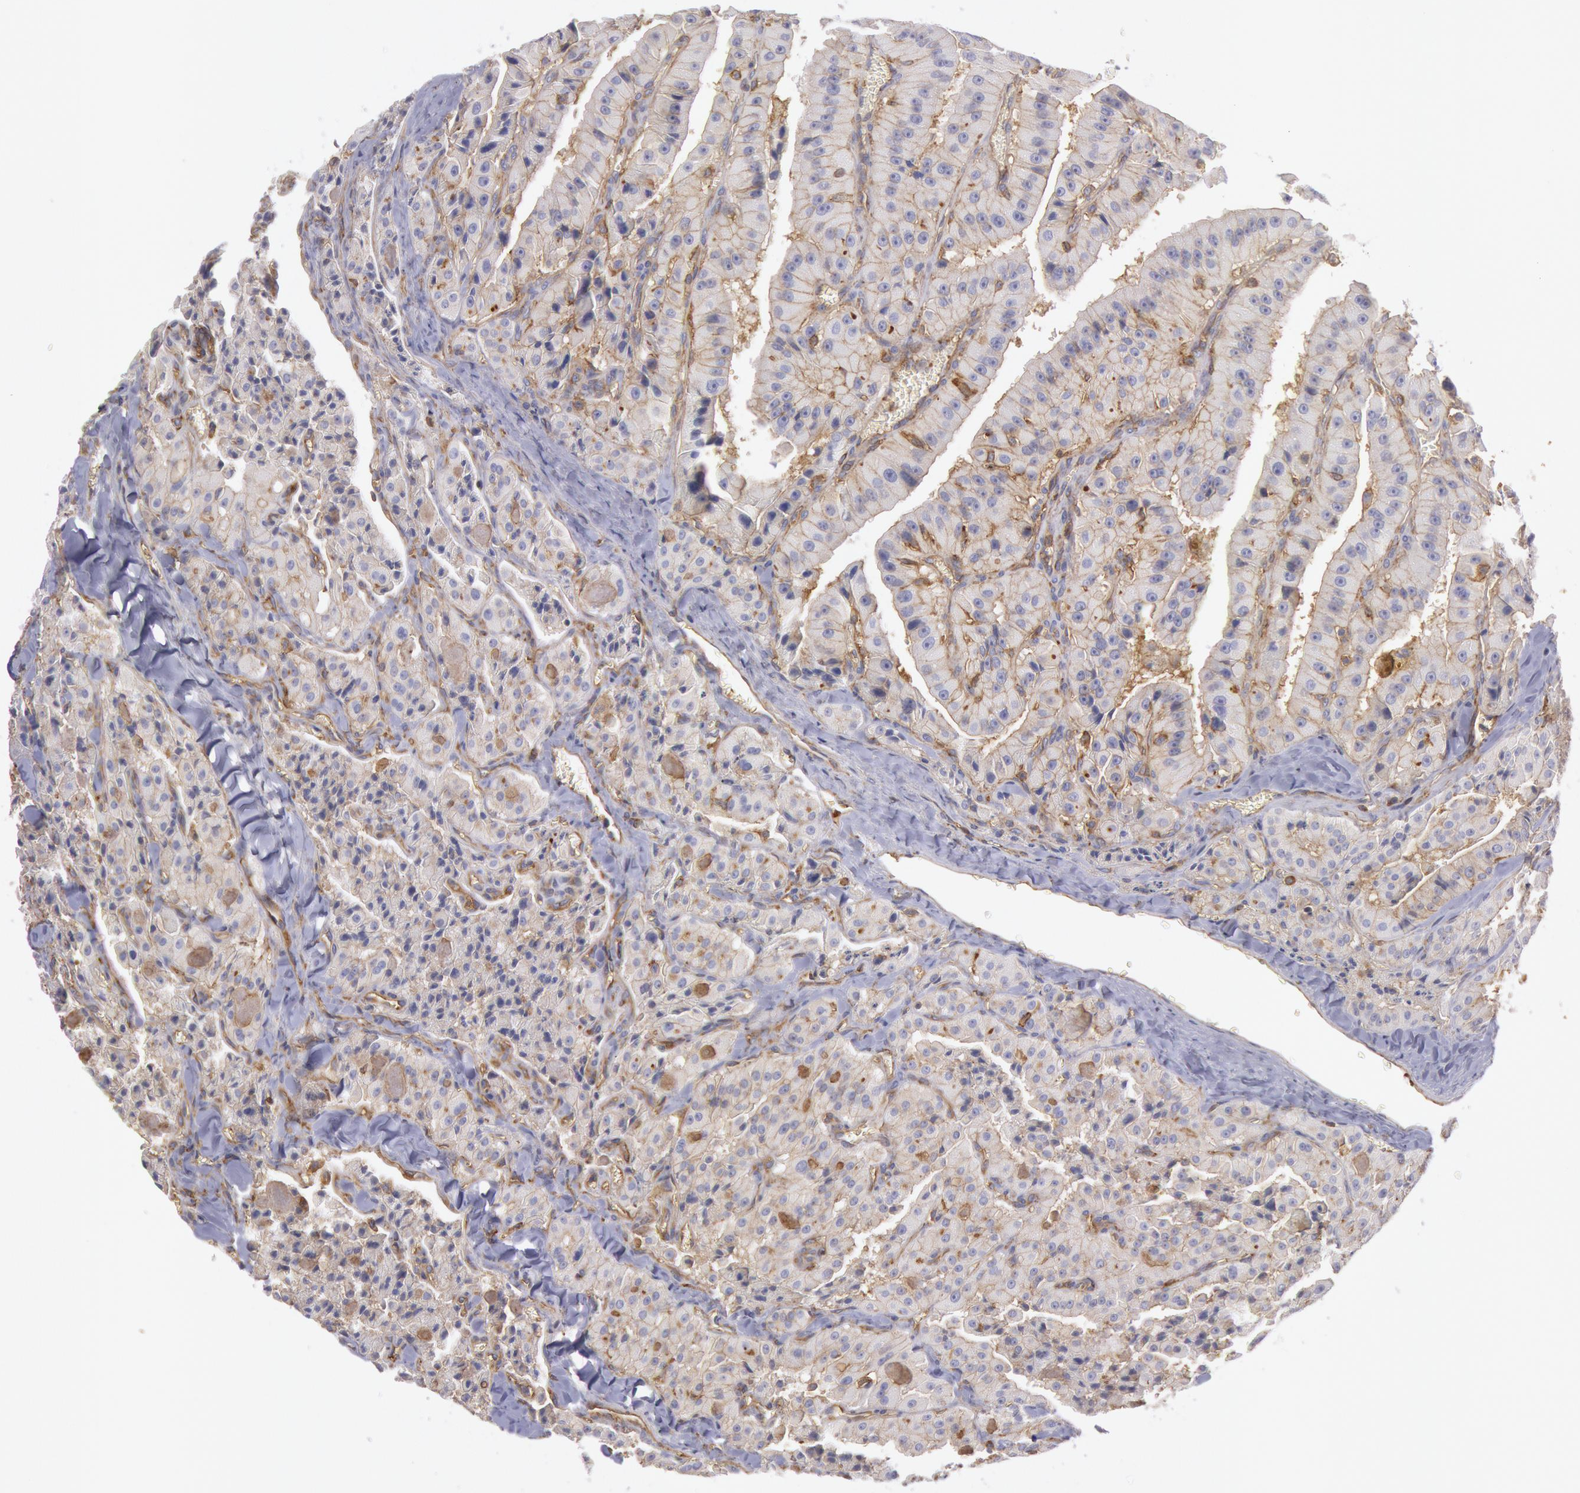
{"staining": {"intensity": "weak", "quantity": "25%-75%", "location": "cytoplasmic/membranous"}, "tissue": "thyroid cancer", "cell_type": "Tumor cells", "image_type": "cancer", "snomed": [{"axis": "morphology", "description": "Carcinoma, NOS"}, {"axis": "topography", "description": "Thyroid gland"}], "caption": "A low amount of weak cytoplasmic/membranous positivity is seen in approximately 25%-75% of tumor cells in thyroid carcinoma tissue.", "gene": "SNAP23", "patient": {"sex": "male", "age": 76}}